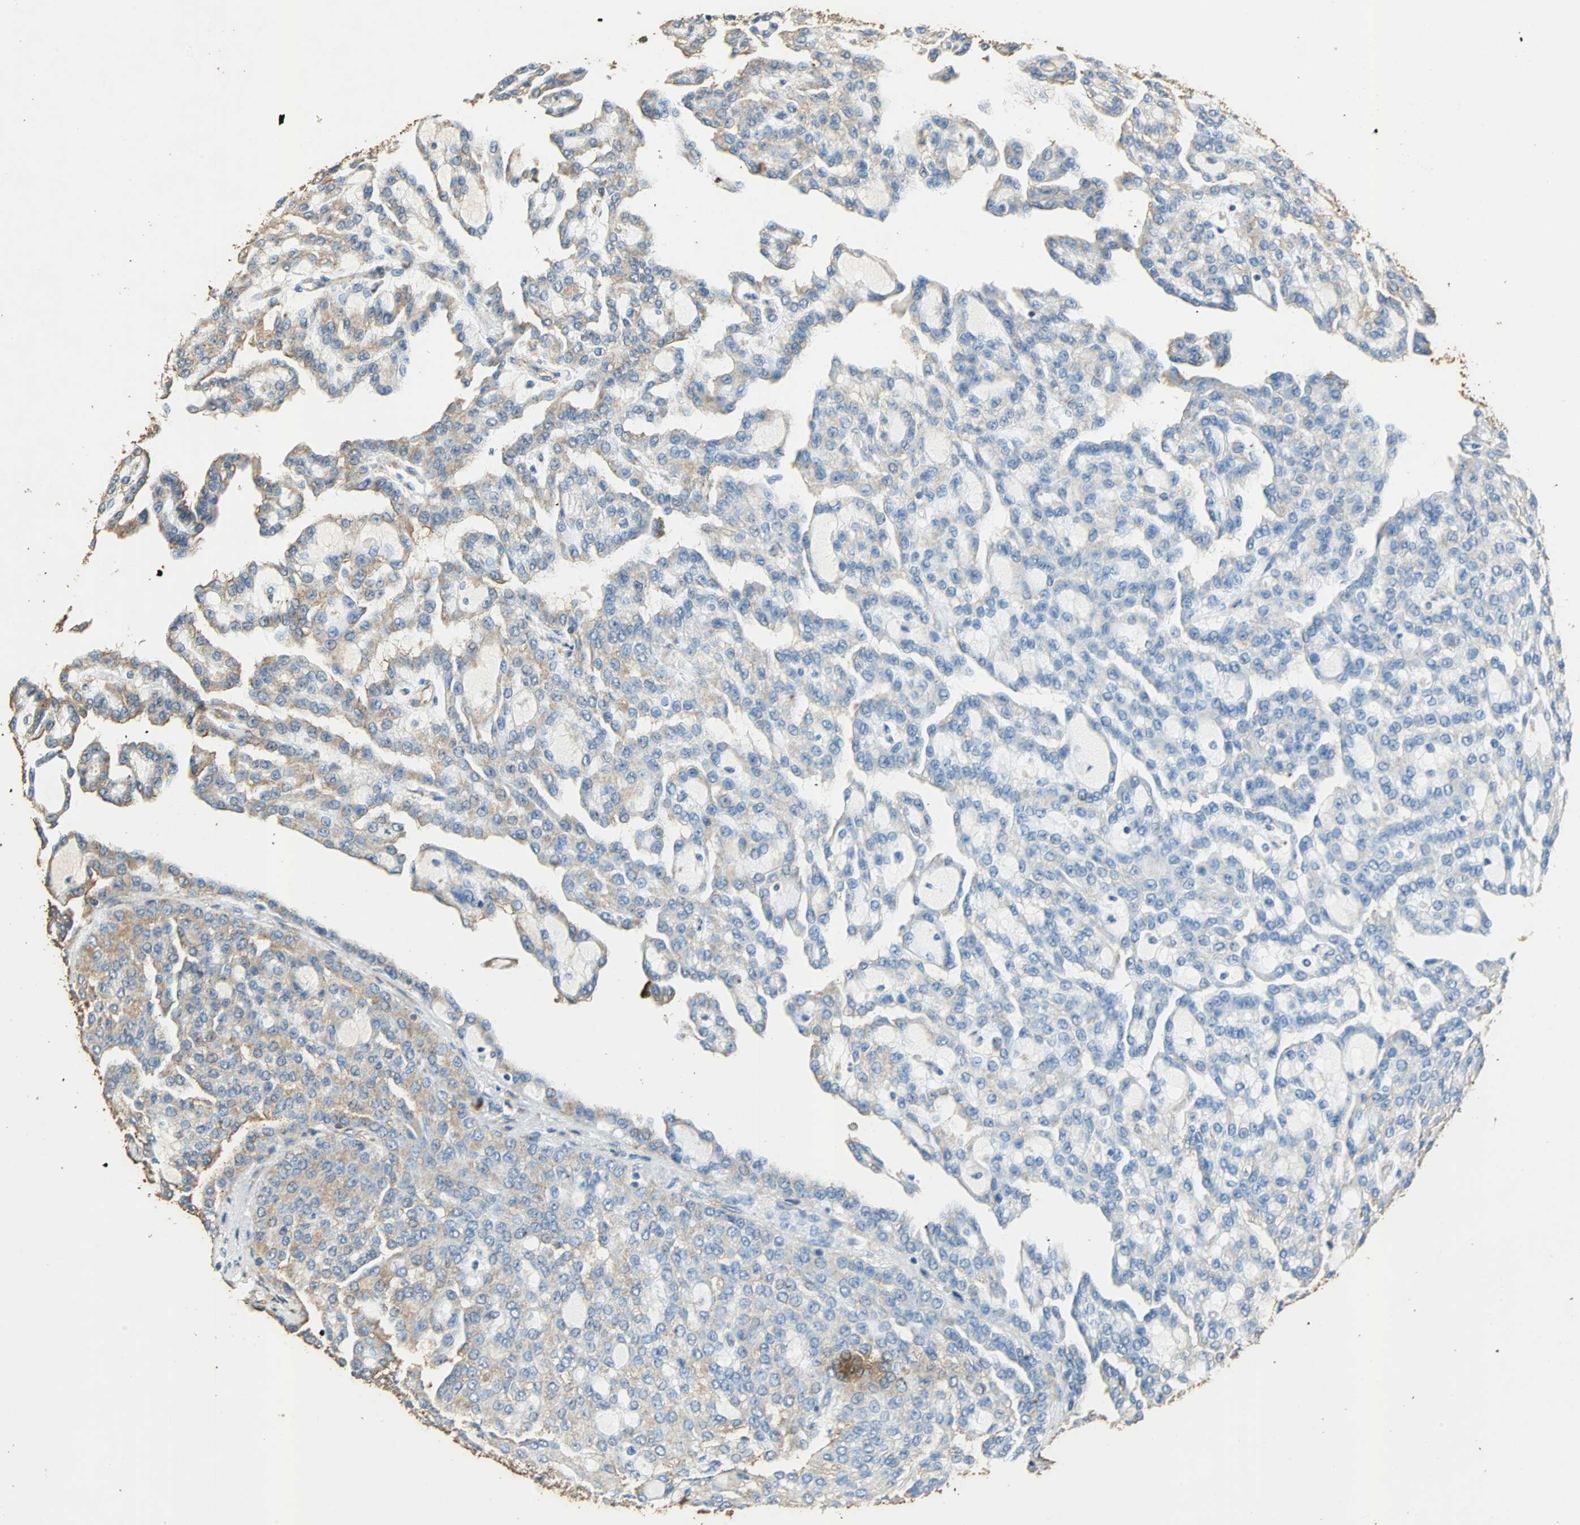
{"staining": {"intensity": "moderate", "quantity": "25%-75%", "location": "cytoplasmic/membranous"}, "tissue": "renal cancer", "cell_type": "Tumor cells", "image_type": "cancer", "snomed": [{"axis": "morphology", "description": "Adenocarcinoma, NOS"}, {"axis": "topography", "description": "Kidney"}], "caption": "This is an image of immunohistochemistry (IHC) staining of renal cancer (adenocarcinoma), which shows moderate positivity in the cytoplasmic/membranous of tumor cells.", "gene": "NAA10", "patient": {"sex": "male", "age": 63}}